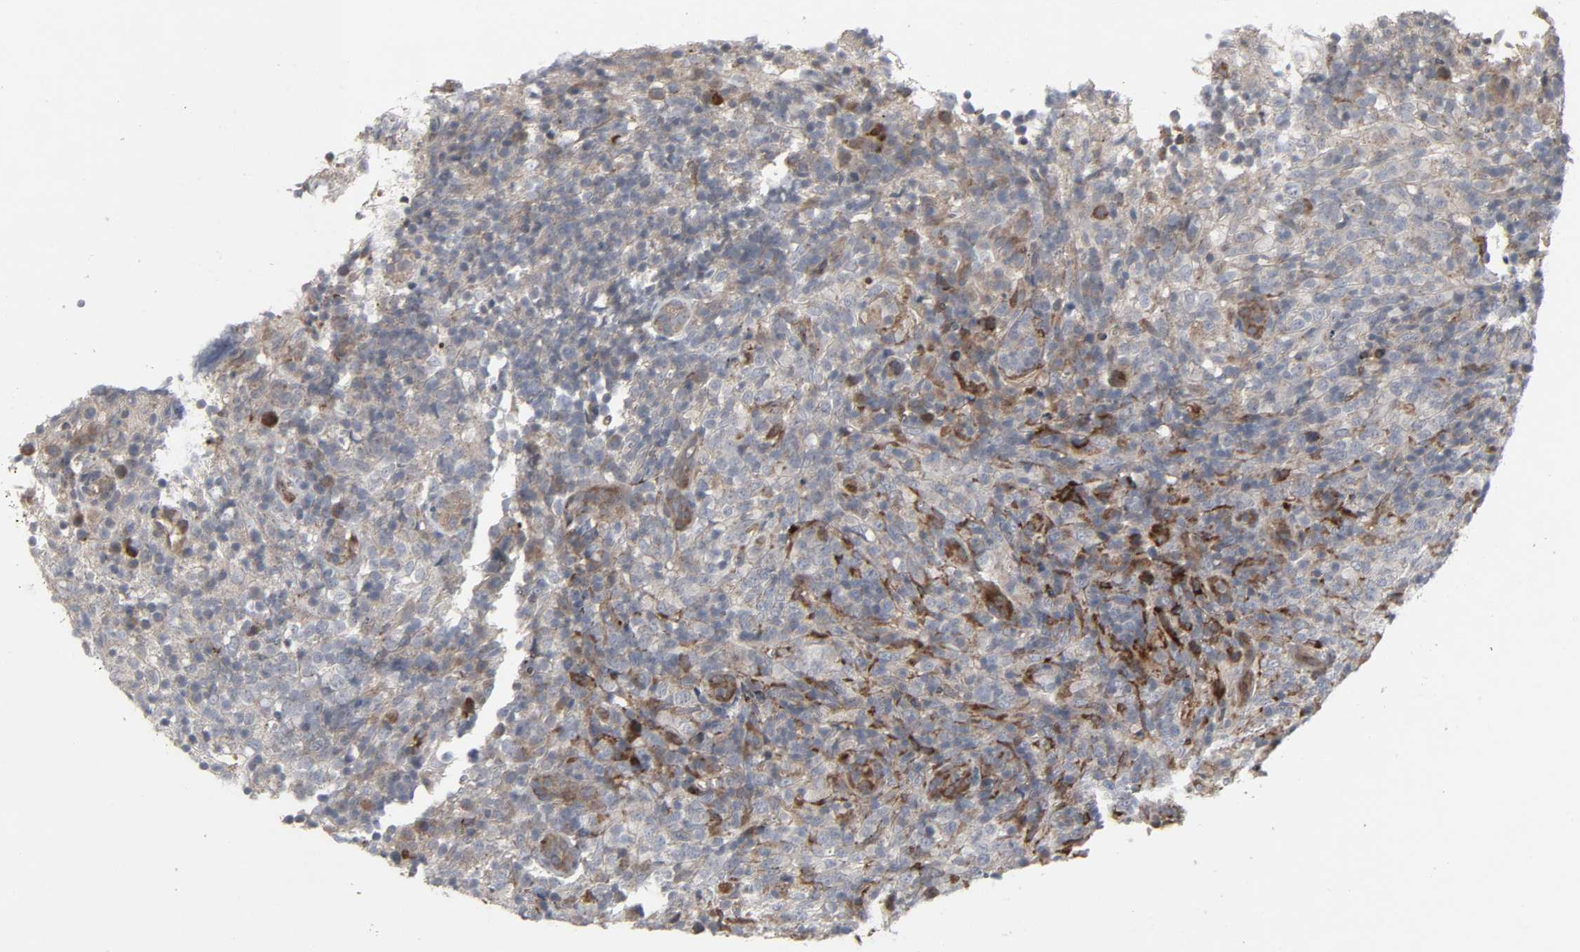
{"staining": {"intensity": "weak", "quantity": "<25%", "location": "cytoplasmic/membranous"}, "tissue": "lymphoma", "cell_type": "Tumor cells", "image_type": "cancer", "snomed": [{"axis": "morphology", "description": "Malignant lymphoma, non-Hodgkin's type, High grade"}, {"axis": "topography", "description": "Lymph node"}], "caption": "IHC histopathology image of human high-grade malignant lymphoma, non-Hodgkin's type stained for a protein (brown), which demonstrates no staining in tumor cells.", "gene": "ADCY4", "patient": {"sex": "female", "age": 76}}